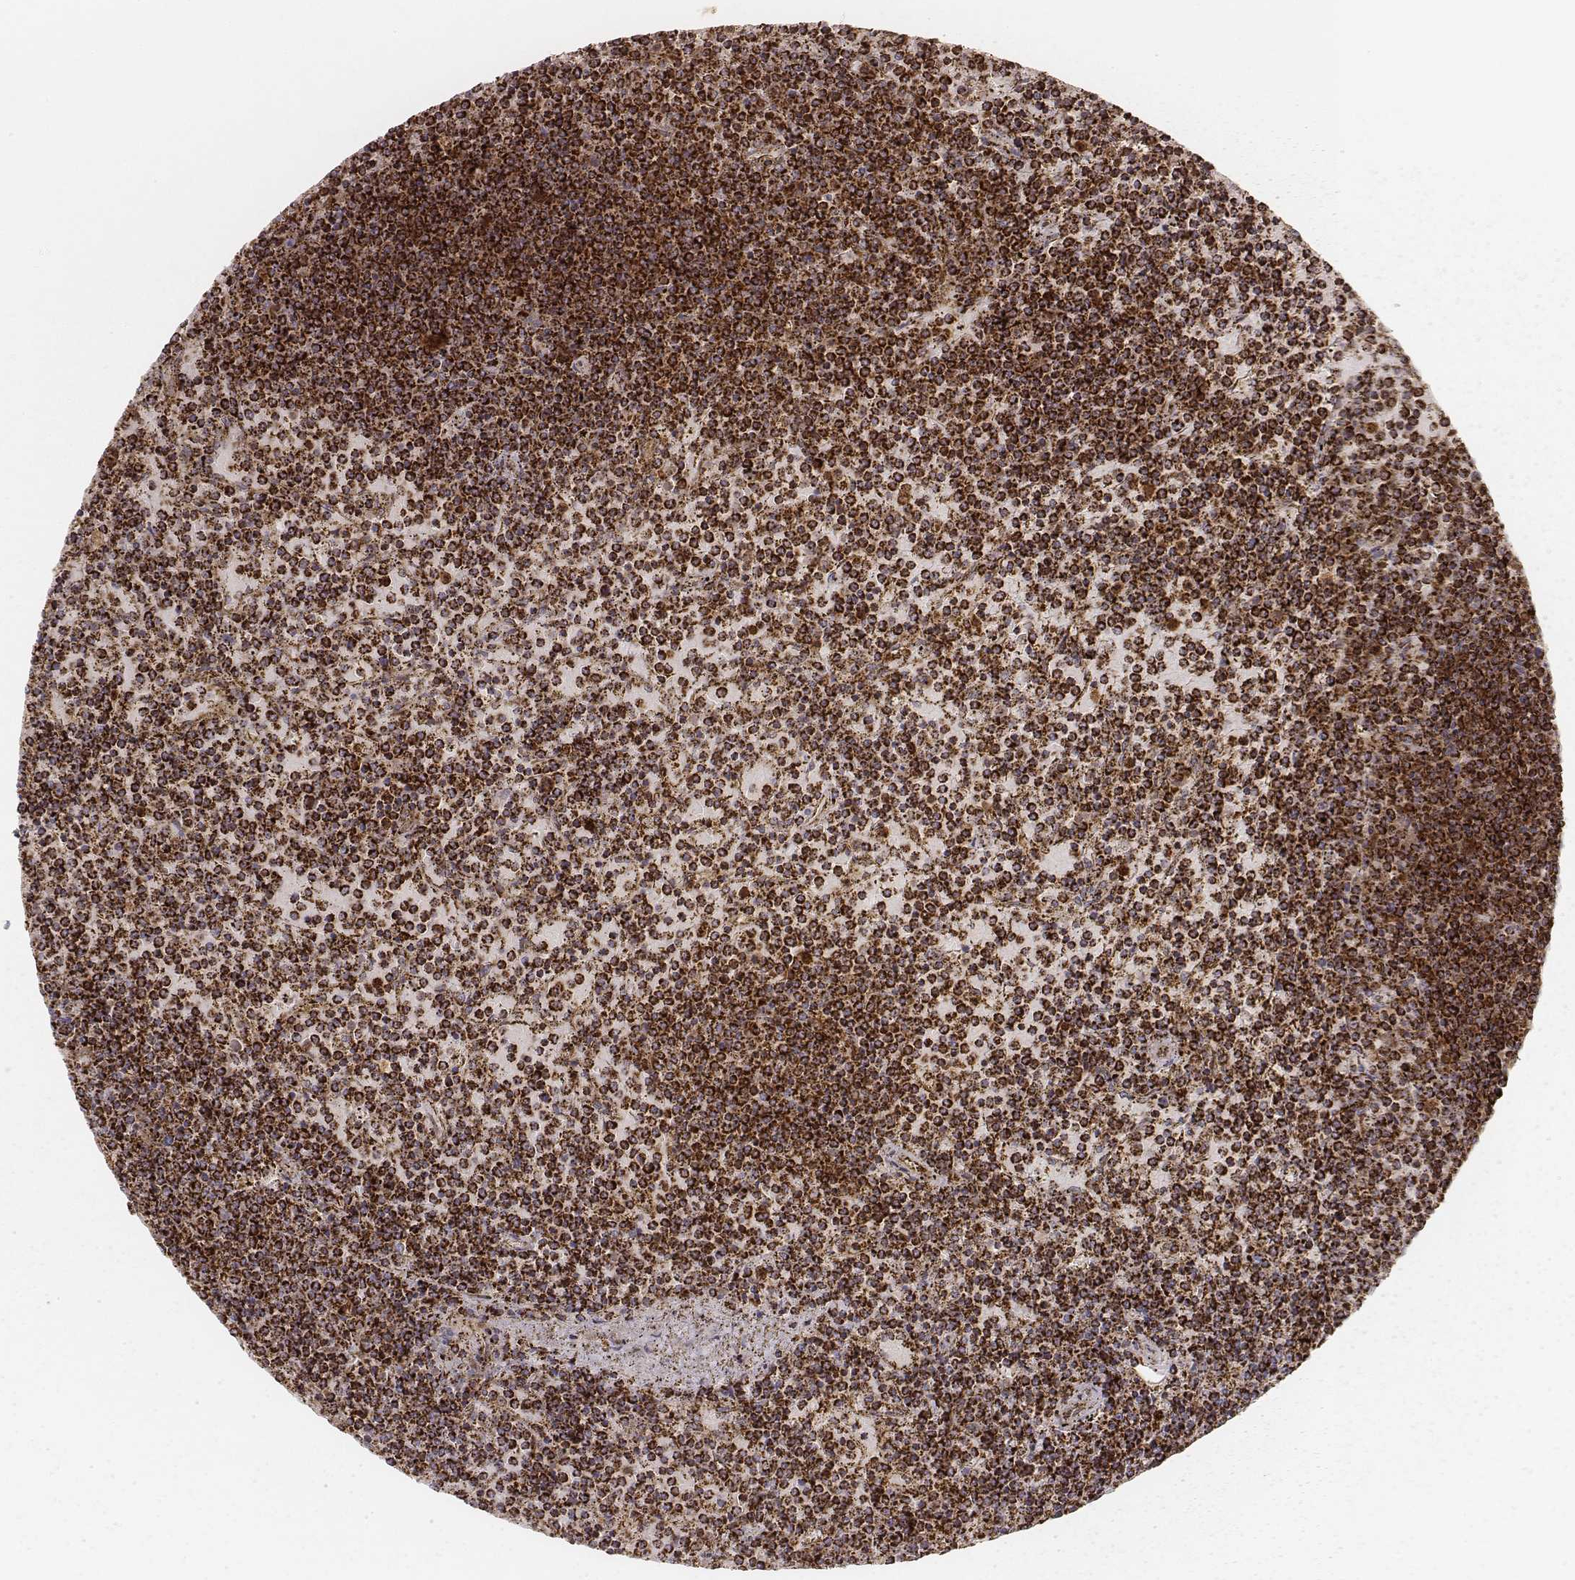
{"staining": {"intensity": "strong", "quantity": ">75%", "location": "cytoplasmic/membranous"}, "tissue": "lymphoma", "cell_type": "Tumor cells", "image_type": "cancer", "snomed": [{"axis": "morphology", "description": "Malignant lymphoma, non-Hodgkin's type, Low grade"}, {"axis": "topography", "description": "Spleen"}], "caption": "Immunohistochemistry micrograph of neoplastic tissue: human malignant lymphoma, non-Hodgkin's type (low-grade) stained using immunohistochemistry (IHC) exhibits high levels of strong protein expression localized specifically in the cytoplasmic/membranous of tumor cells, appearing as a cytoplasmic/membranous brown color.", "gene": "CS", "patient": {"sex": "female", "age": 77}}